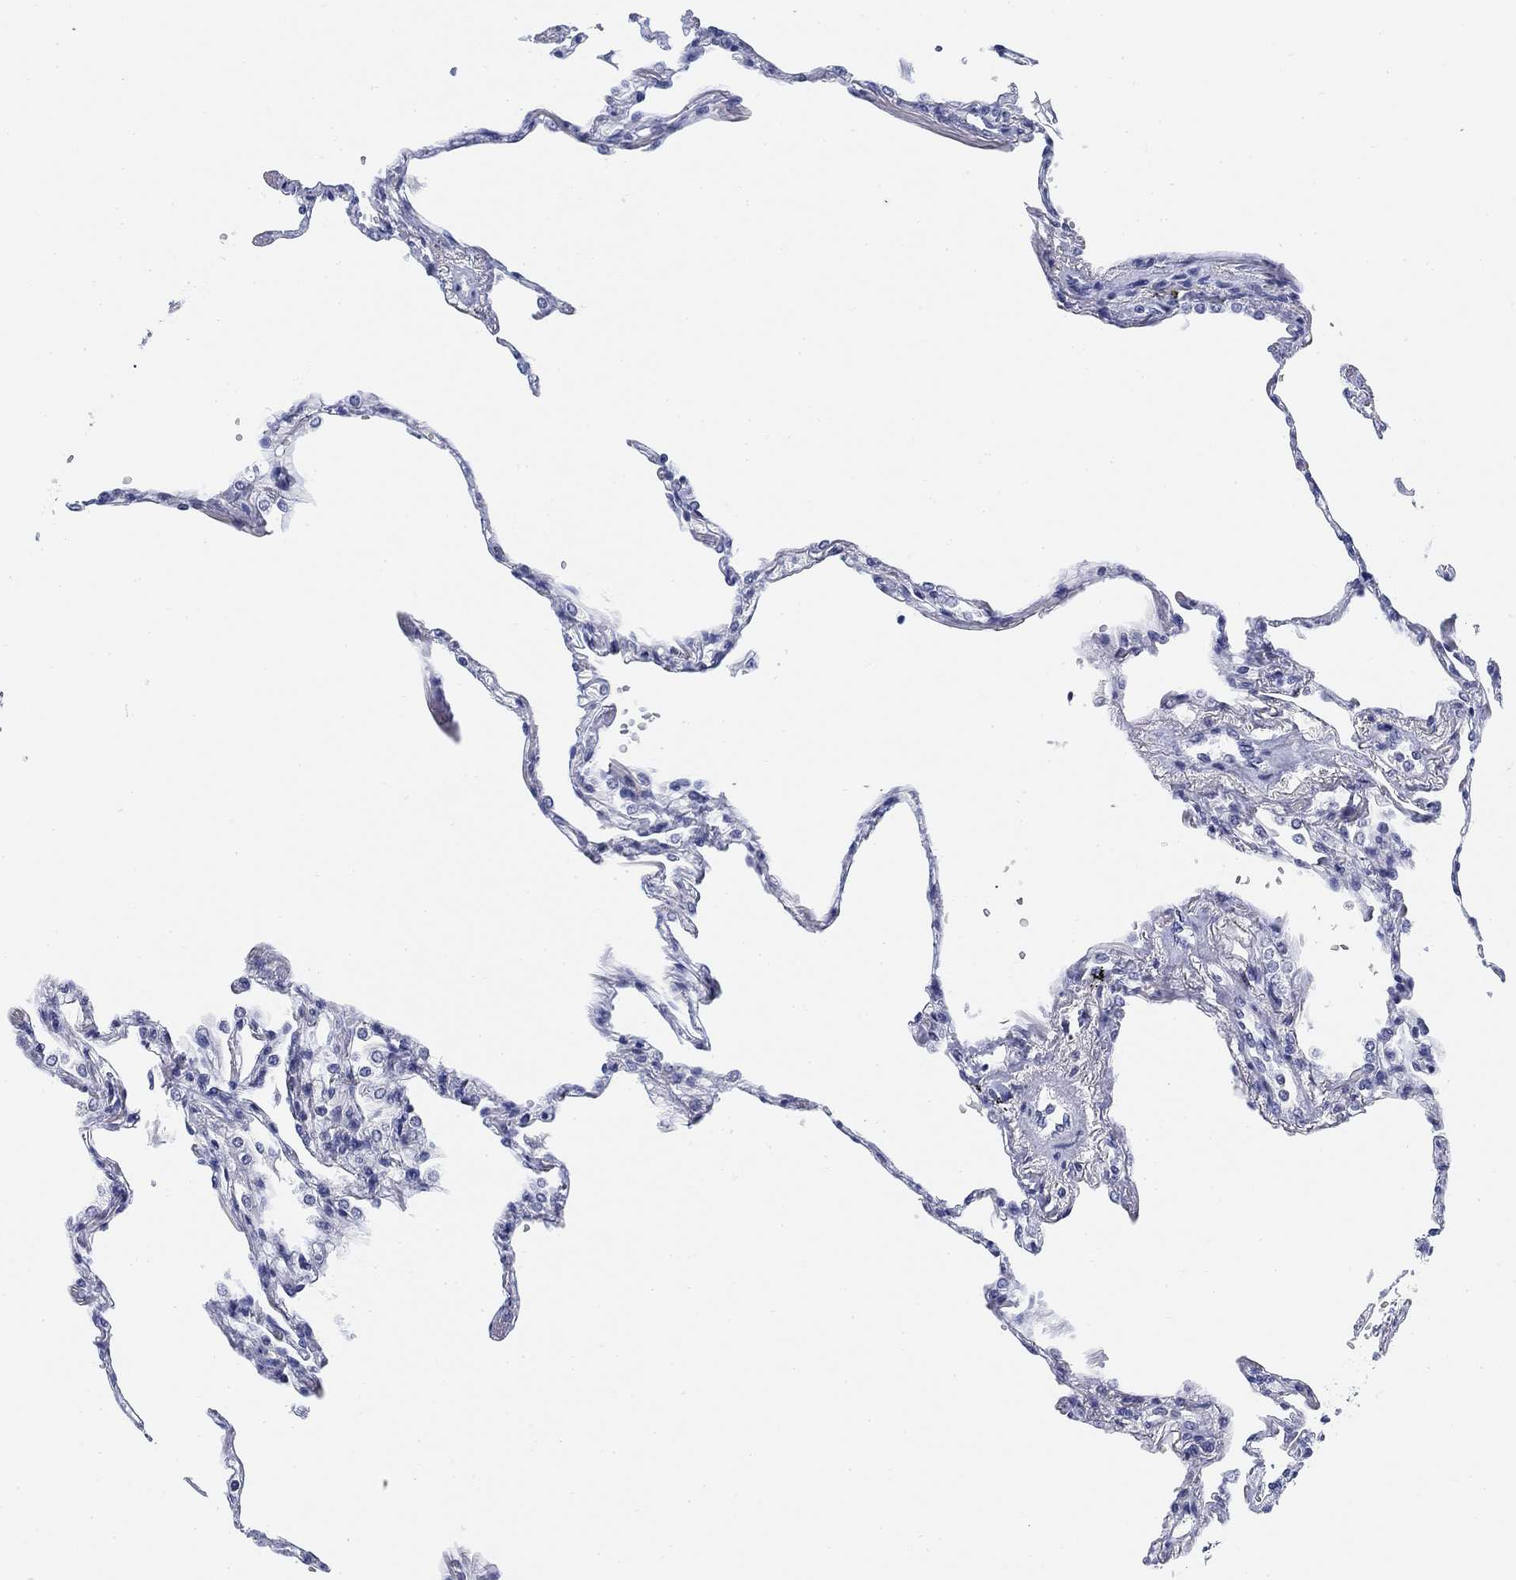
{"staining": {"intensity": "negative", "quantity": "none", "location": "none"}, "tissue": "lung", "cell_type": "Alveolar cells", "image_type": "normal", "snomed": [{"axis": "morphology", "description": "Normal tissue, NOS"}, {"axis": "topography", "description": "Lung"}], "caption": "High power microscopy micrograph of an immunohistochemistry (IHC) image of benign lung, revealing no significant staining in alveolar cells.", "gene": "SLC2A5", "patient": {"sex": "male", "age": 78}}